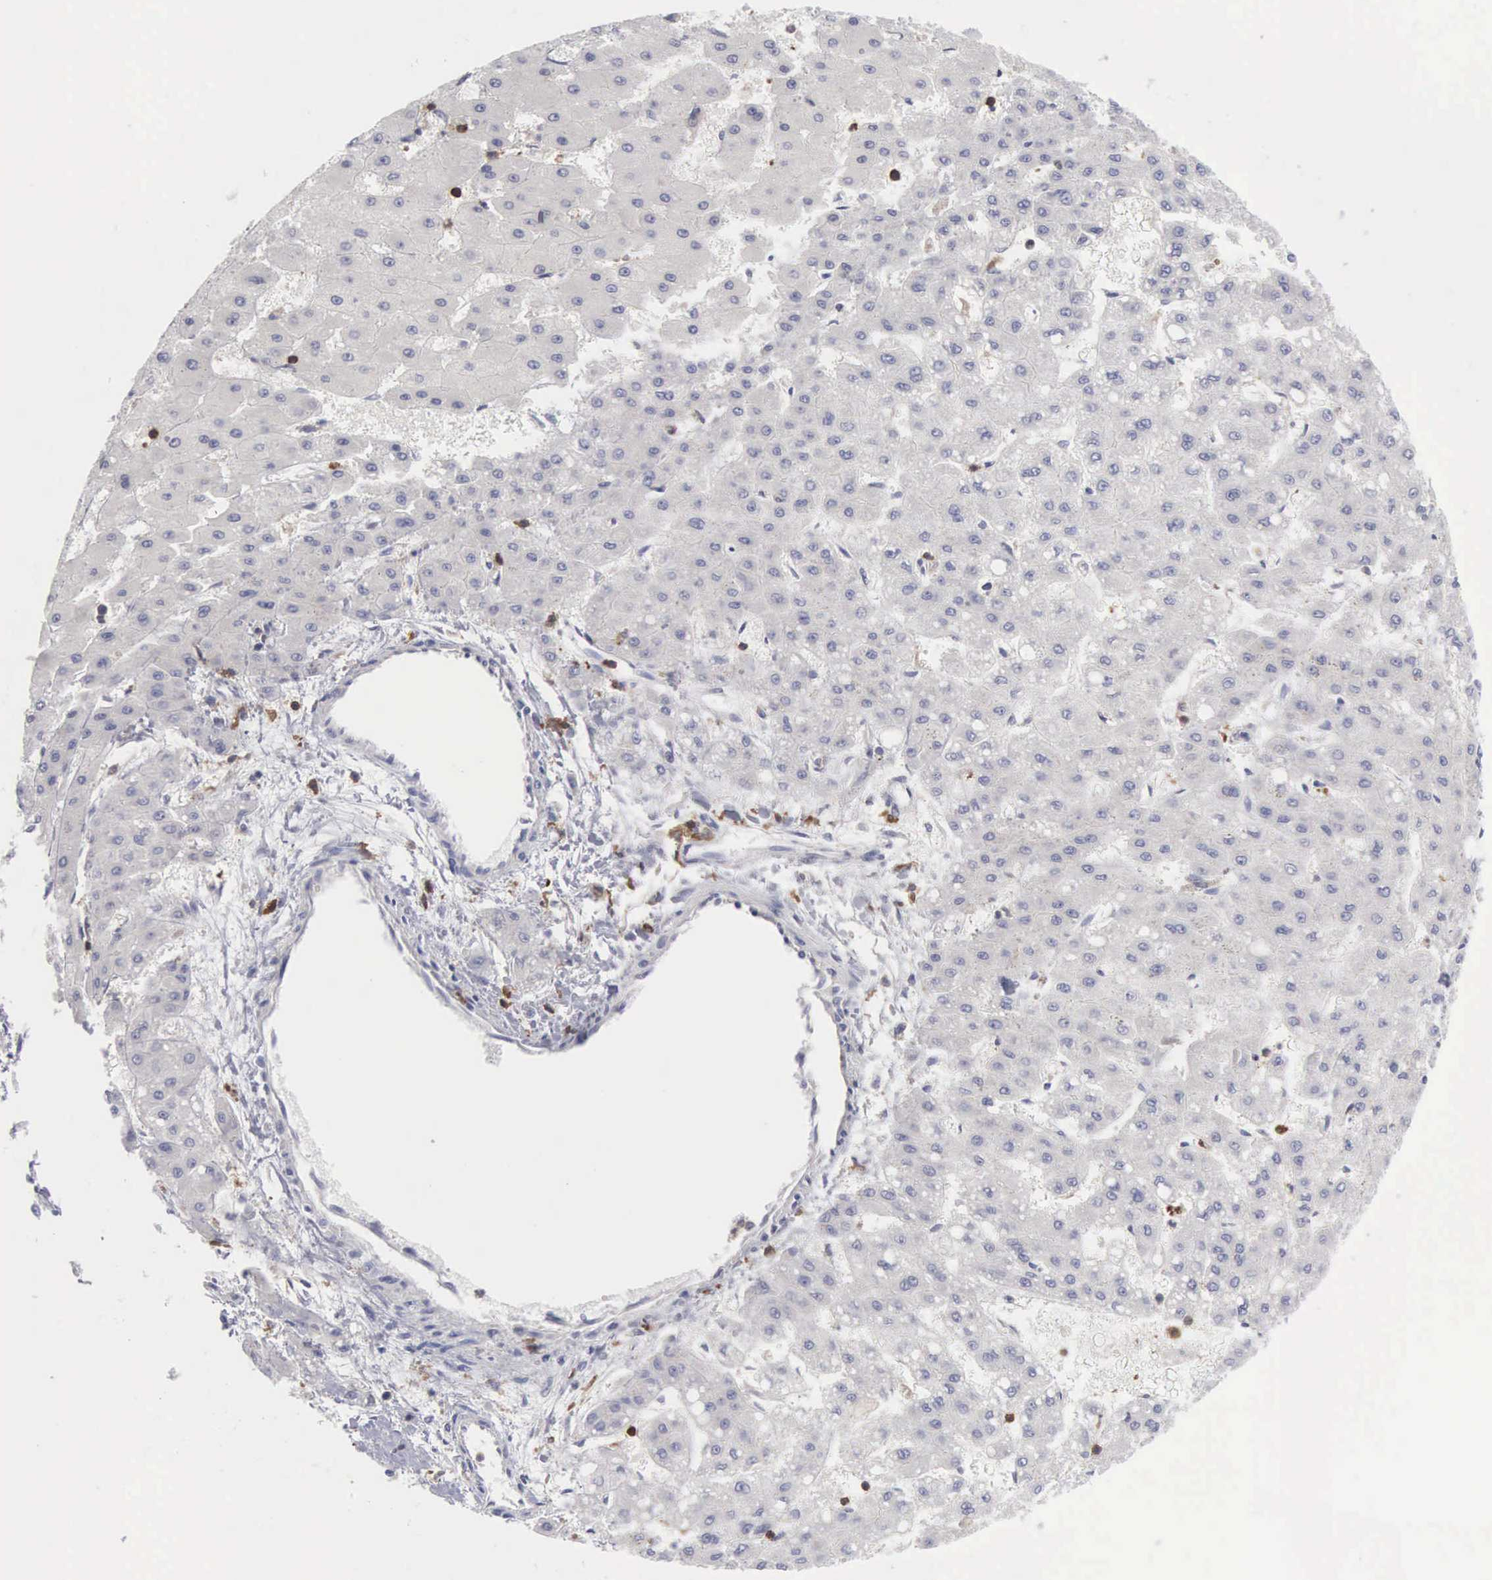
{"staining": {"intensity": "negative", "quantity": "none", "location": "none"}, "tissue": "liver cancer", "cell_type": "Tumor cells", "image_type": "cancer", "snomed": [{"axis": "morphology", "description": "Carcinoma, Hepatocellular, NOS"}, {"axis": "topography", "description": "Liver"}], "caption": "Immunohistochemical staining of human liver cancer shows no significant positivity in tumor cells. Brightfield microscopy of IHC stained with DAB (3,3'-diaminobenzidine) (brown) and hematoxylin (blue), captured at high magnification.", "gene": "SH3BP1", "patient": {"sex": "female", "age": 52}}